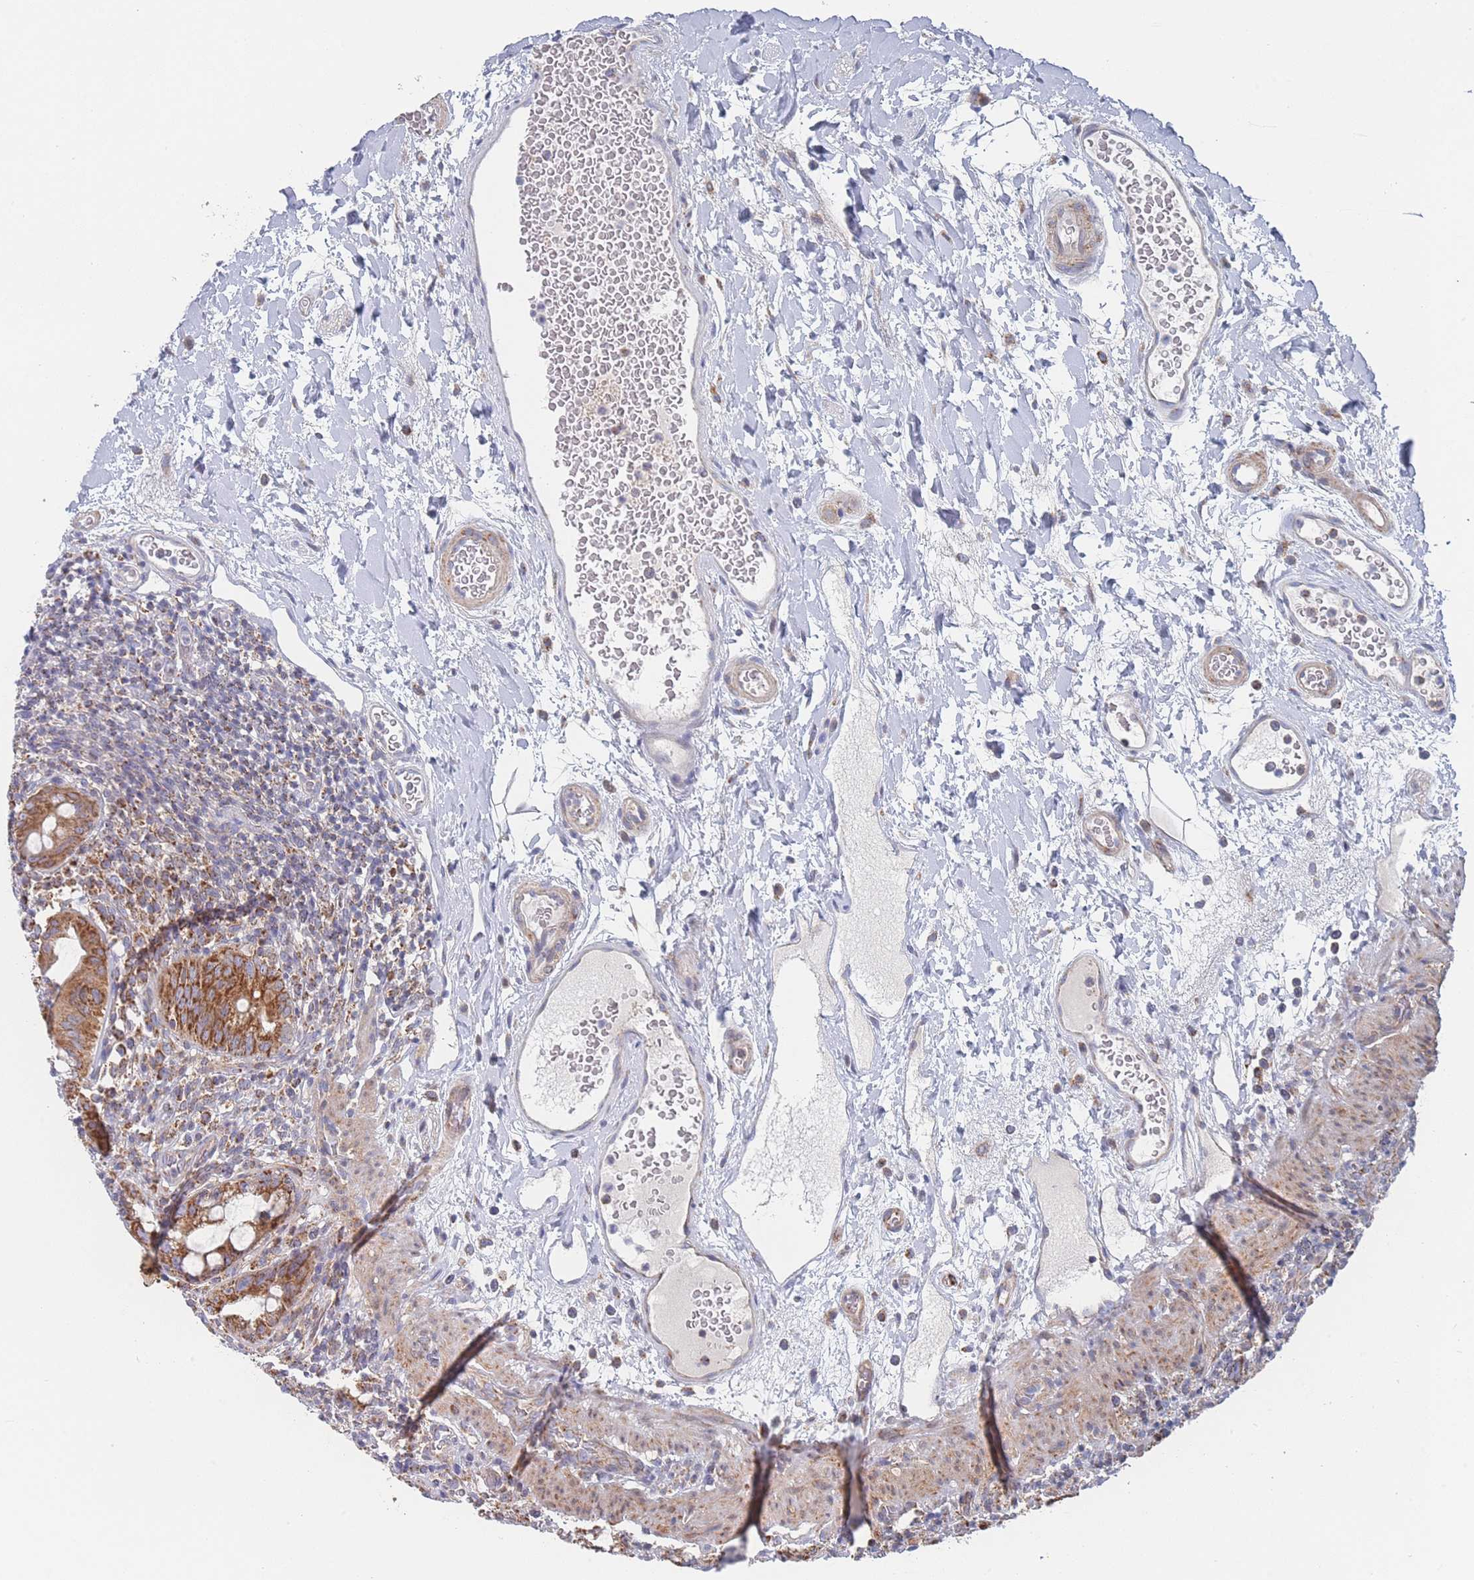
{"staining": {"intensity": "moderate", "quantity": ">75%", "location": "cytoplasmic/membranous"}, "tissue": "rectum", "cell_type": "Glandular cells", "image_type": "normal", "snomed": [{"axis": "morphology", "description": "Normal tissue, NOS"}, {"axis": "topography", "description": "Rectum"}], "caption": "Protein expression by IHC reveals moderate cytoplasmic/membranous positivity in approximately >75% of glandular cells in unremarkable rectum. (IHC, brightfield microscopy, high magnification).", "gene": "IKZF4", "patient": {"sex": "female", "age": 57}}